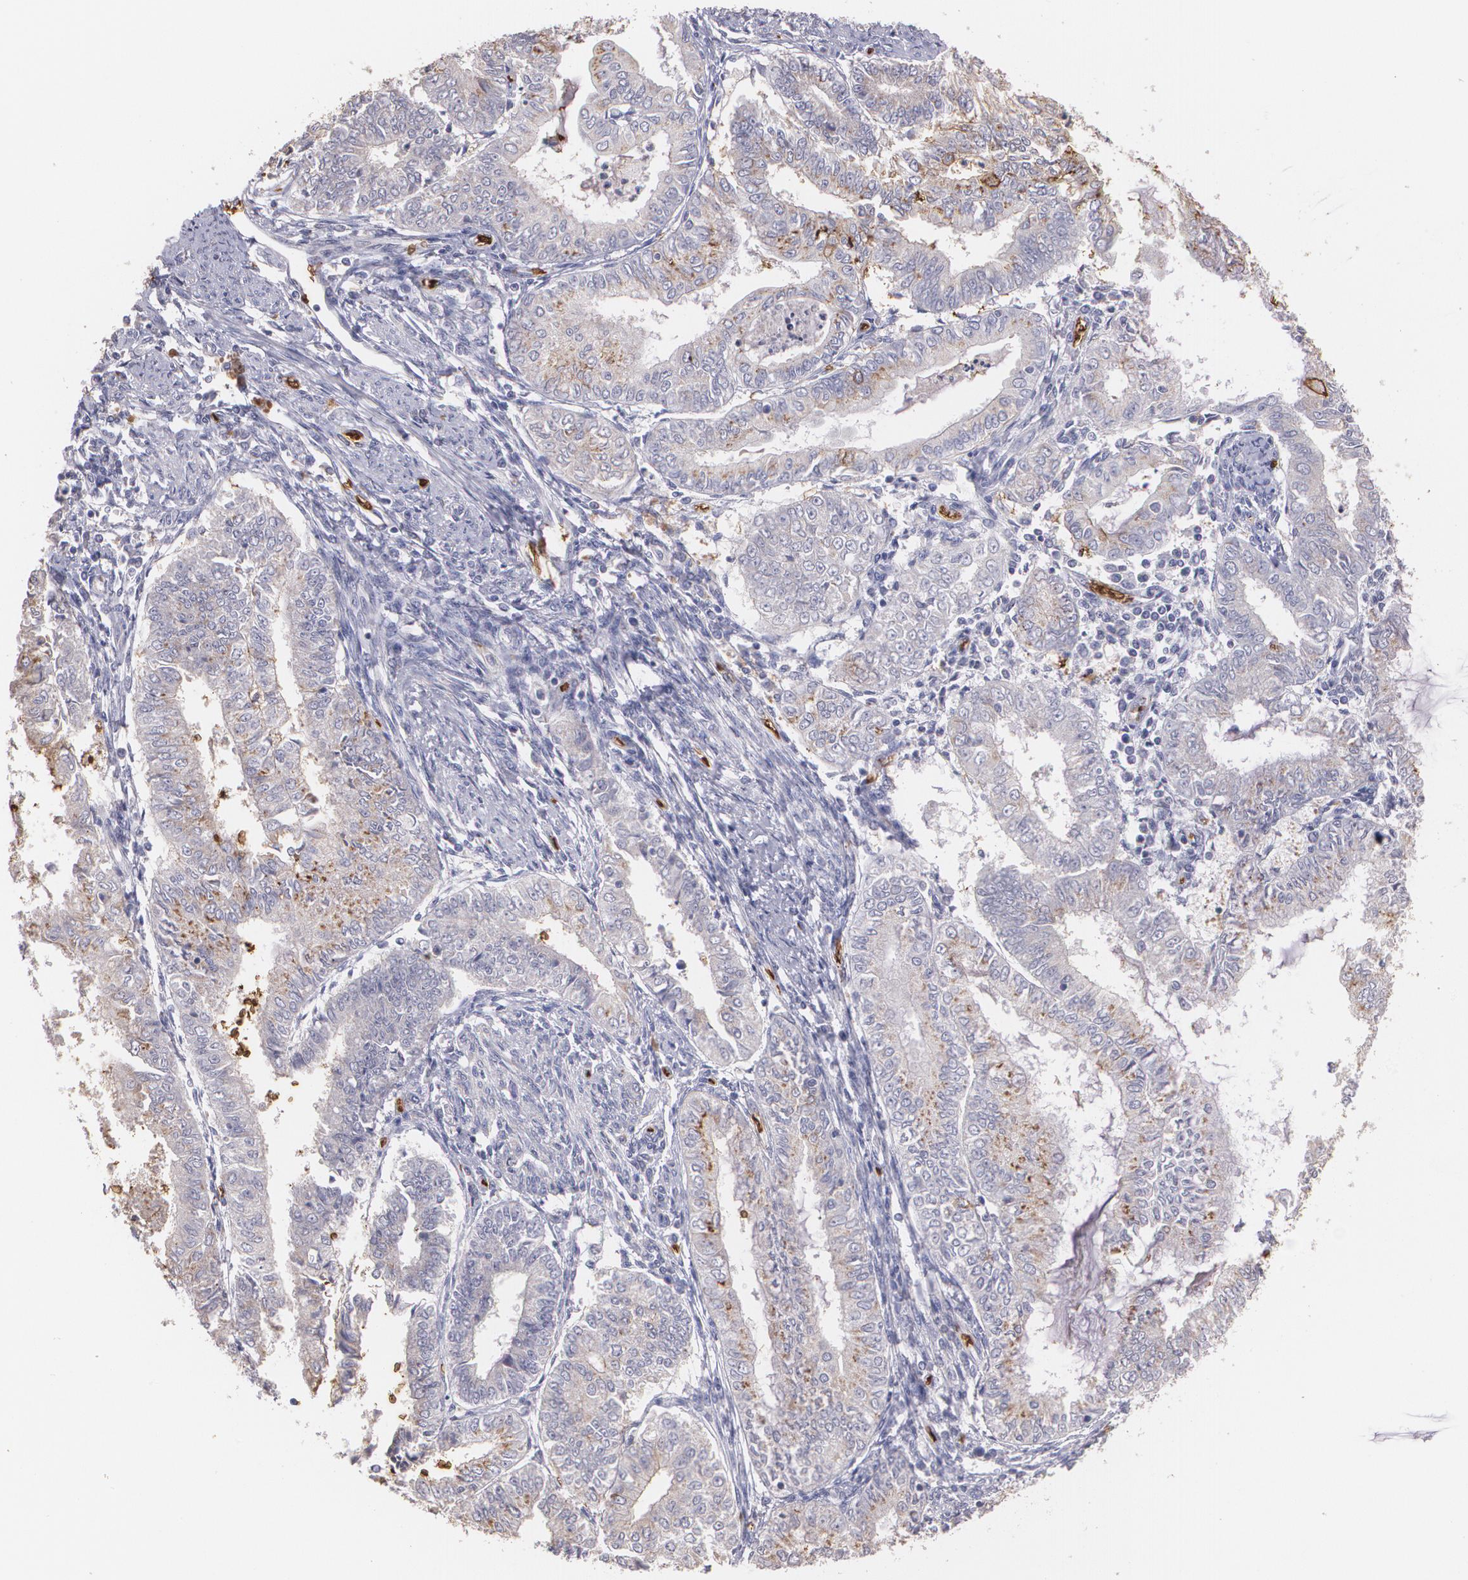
{"staining": {"intensity": "weak", "quantity": ">75%", "location": "cytoplasmic/membranous"}, "tissue": "endometrial cancer", "cell_type": "Tumor cells", "image_type": "cancer", "snomed": [{"axis": "morphology", "description": "Adenocarcinoma, NOS"}, {"axis": "topography", "description": "Endometrium"}], "caption": "A high-resolution micrograph shows immunohistochemistry staining of endometrial adenocarcinoma, which demonstrates weak cytoplasmic/membranous positivity in approximately >75% of tumor cells.", "gene": "SLC2A1", "patient": {"sex": "female", "age": 66}}